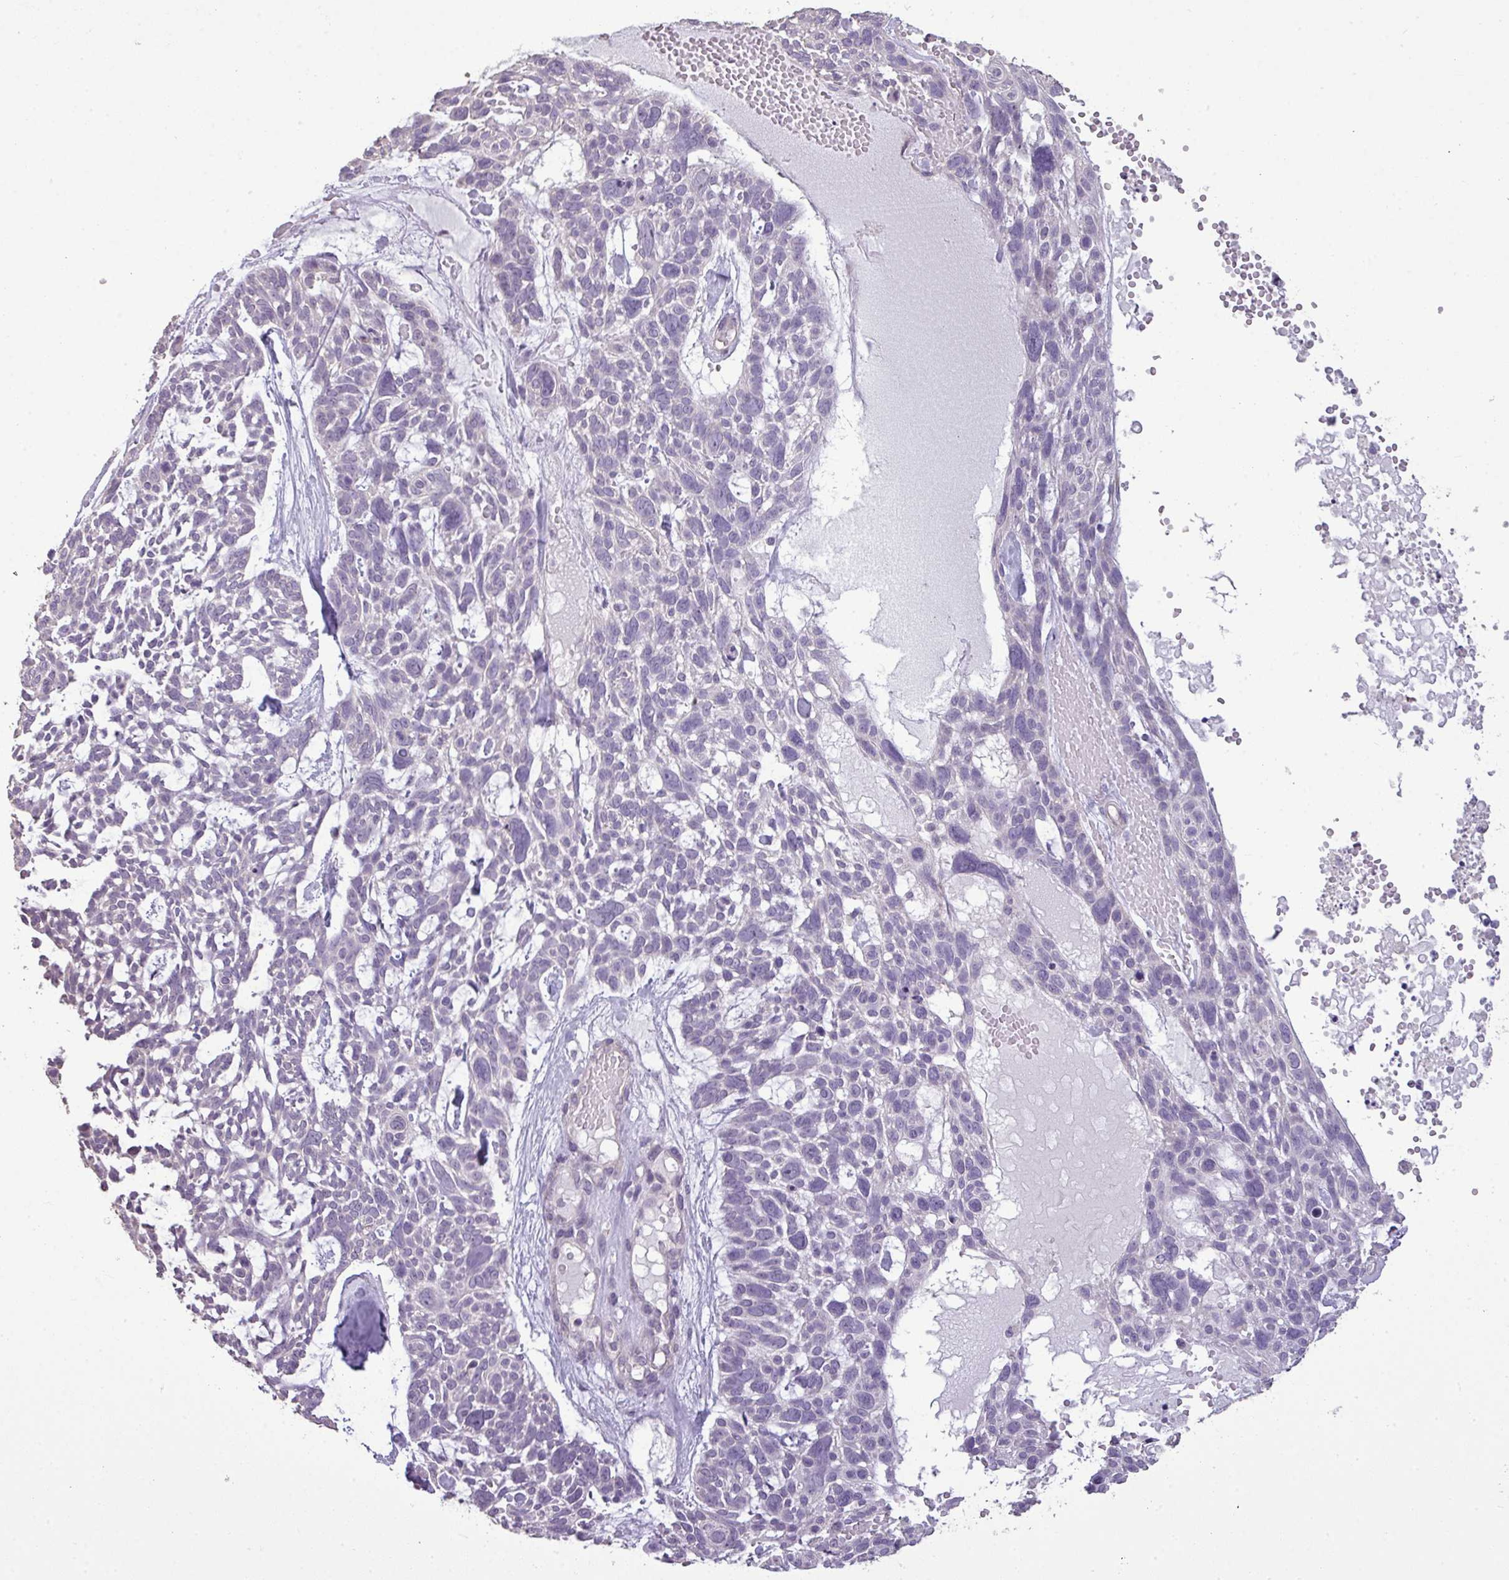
{"staining": {"intensity": "negative", "quantity": "none", "location": "none"}, "tissue": "skin cancer", "cell_type": "Tumor cells", "image_type": "cancer", "snomed": [{"axis": "morphology", "description": "Basal cell carcinoma"}, {"axis": "topography", "description": "Skin"}], "caption": "Human skin cancer stained for a protein using IHC exhibits no expression in tumor cells.", "gene": "LY9", "patient": {"sex": "male", "age": 88}}